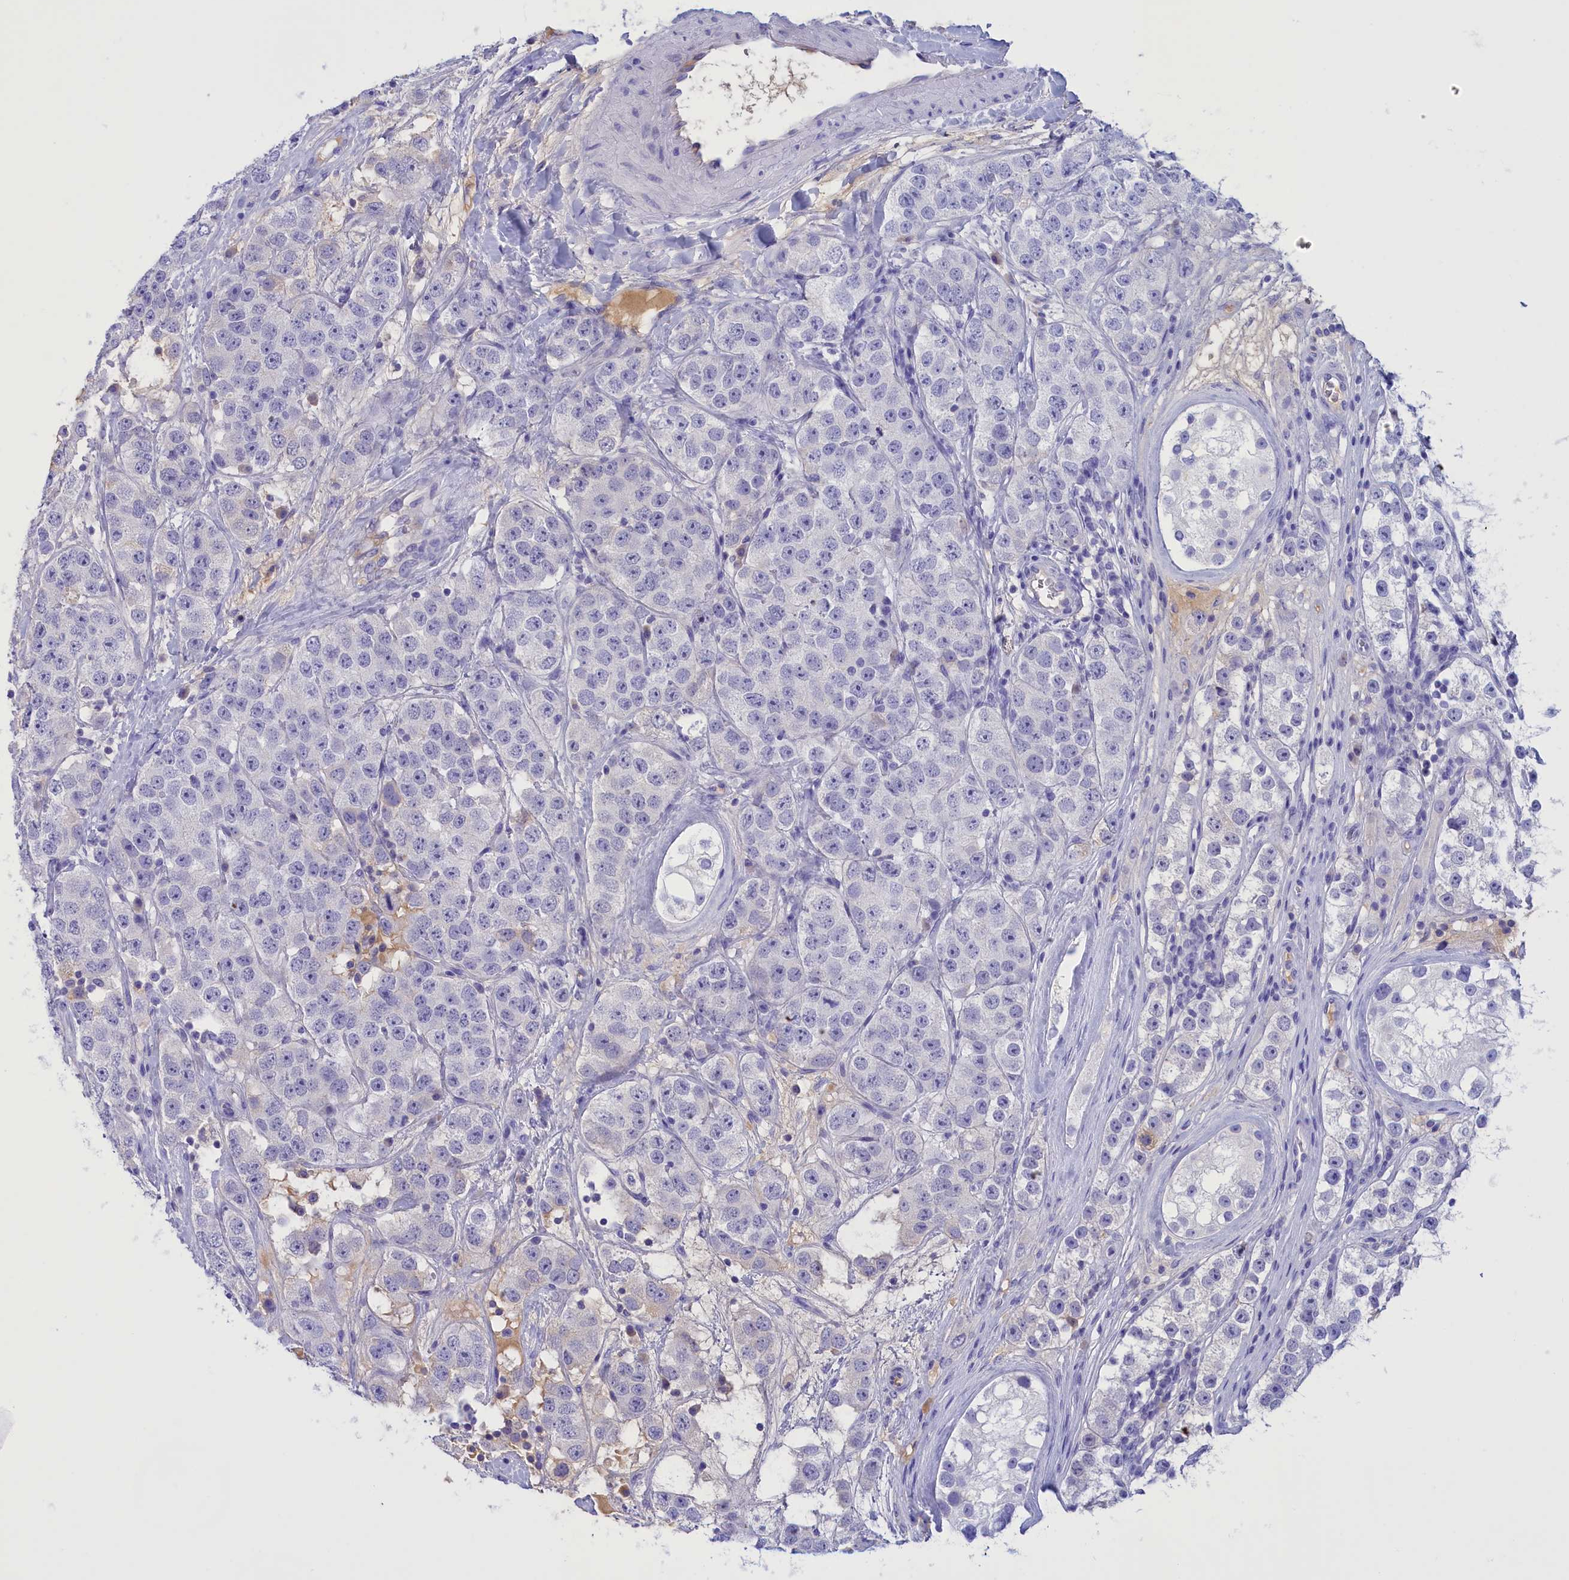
{"staining": {"intensity": "negative", "quantity": "none", "location": "none"}, "tissue": "testis cancer", "cell_type": "Tumor cells", "image_type": "cancer", "snomed": [{"axis": "morphology", "description": "Seminoma, NOS"}, {"axis": "topography", "description": "Testis"}], "caption": "A high-resolution photomicrograph shows immunohistochemistry (IHC) staining of seminoma (testis), which exhibits no significant expression in tumor cells.", "gene": "PROK2", "patient": {"sex": "male", "age": 28}}